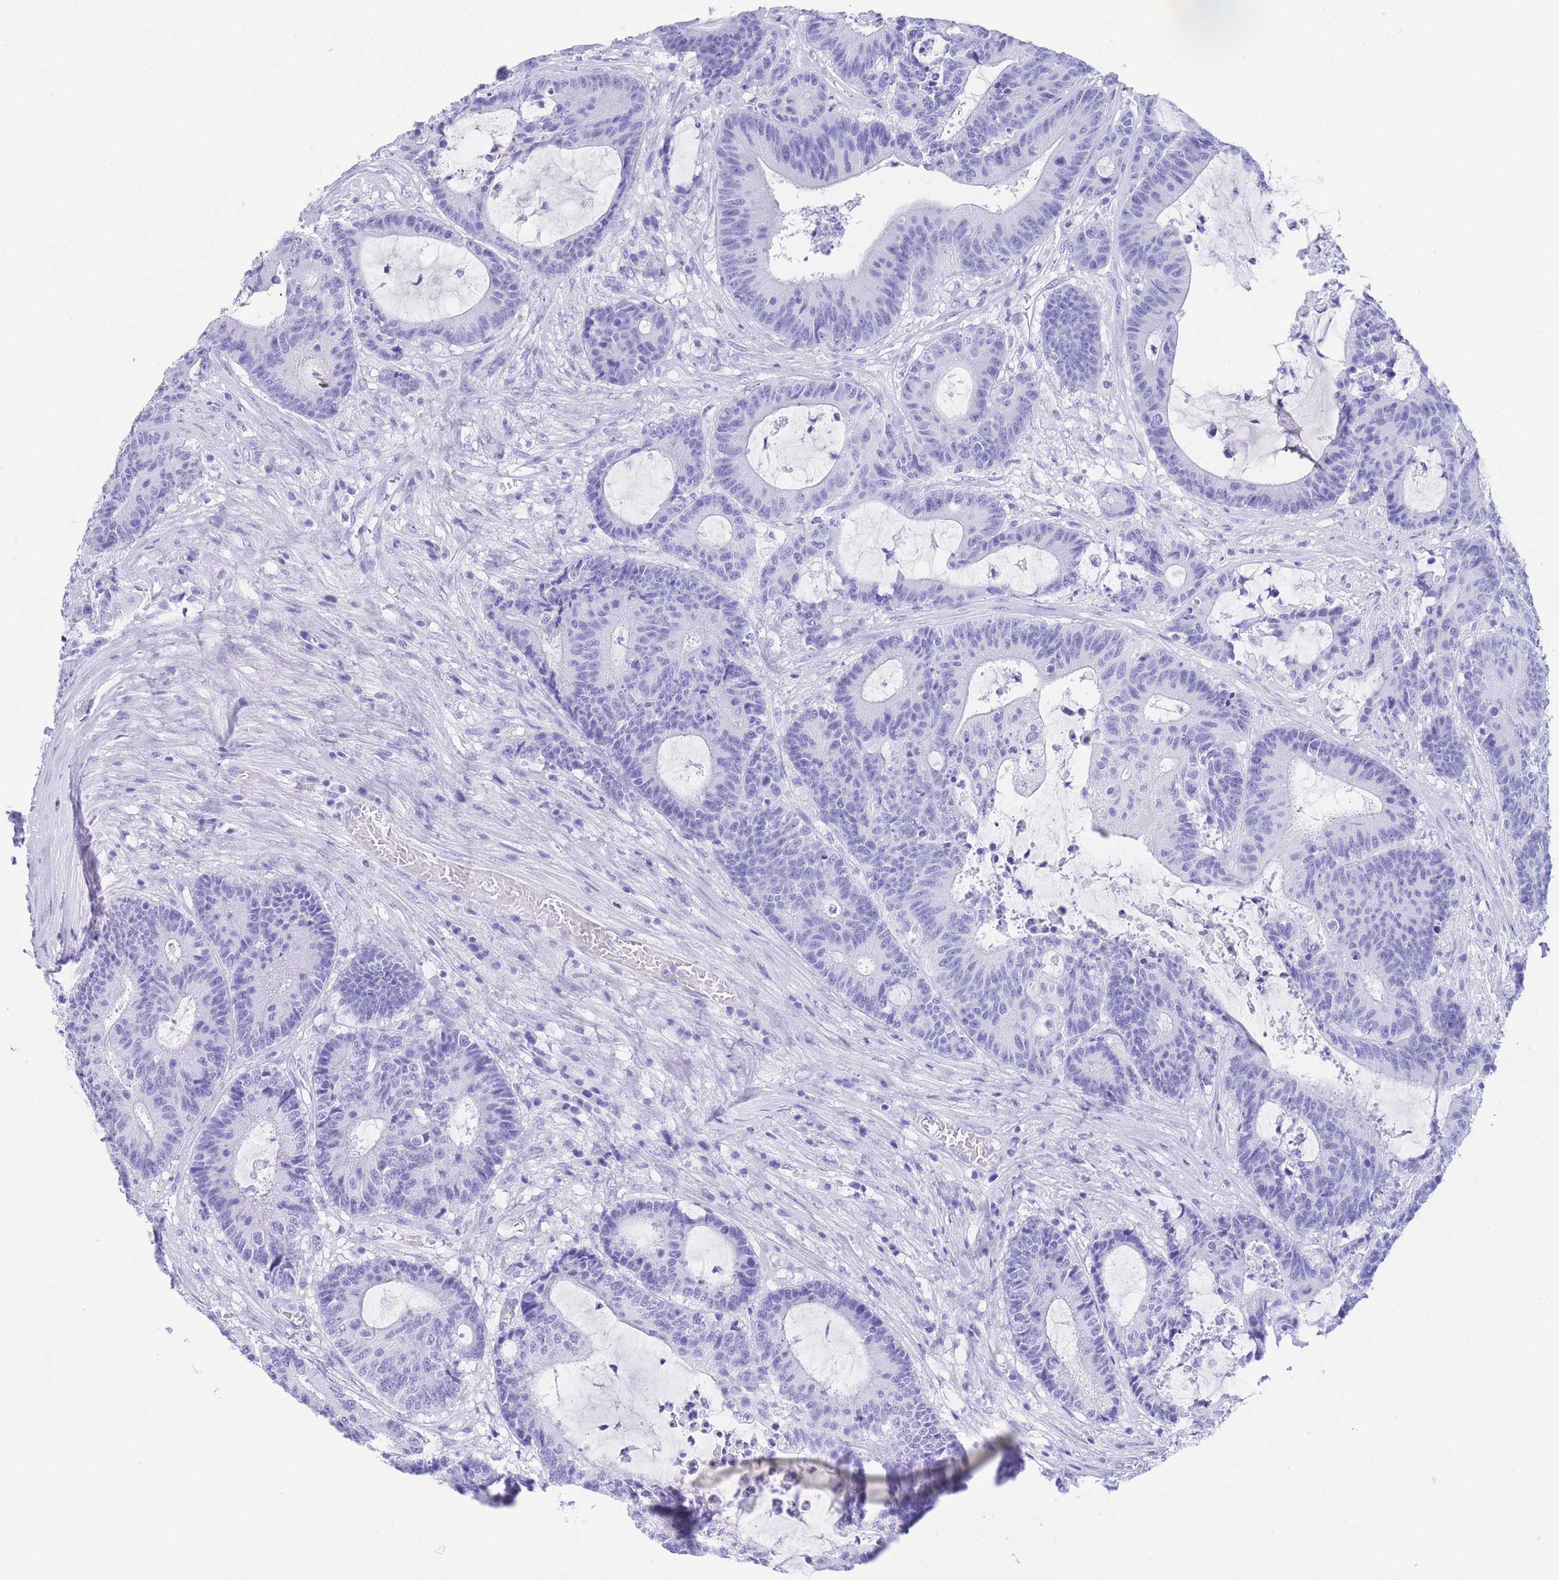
{"staining": {"intensity": "negative", "quantity": "none", "location": "none"}, "tissue": "colorectal cancer", "cell_type": "Tumor cells", "image_type": "cancer", "snomed": [{"axis": "morphology", "description": "Adenocarcinoma, NOS"}, {"axis": "topography", "description": "Colon"}], "caption": "This image is of adenocarcinoma (colorectal) stained with IHC to label a protein in brown with the nuclei are counter-stained blue. There is no positivity in tumor cells.", "gene": "SLCO1B3", "patient": {"sex": "female", "age": 84}}